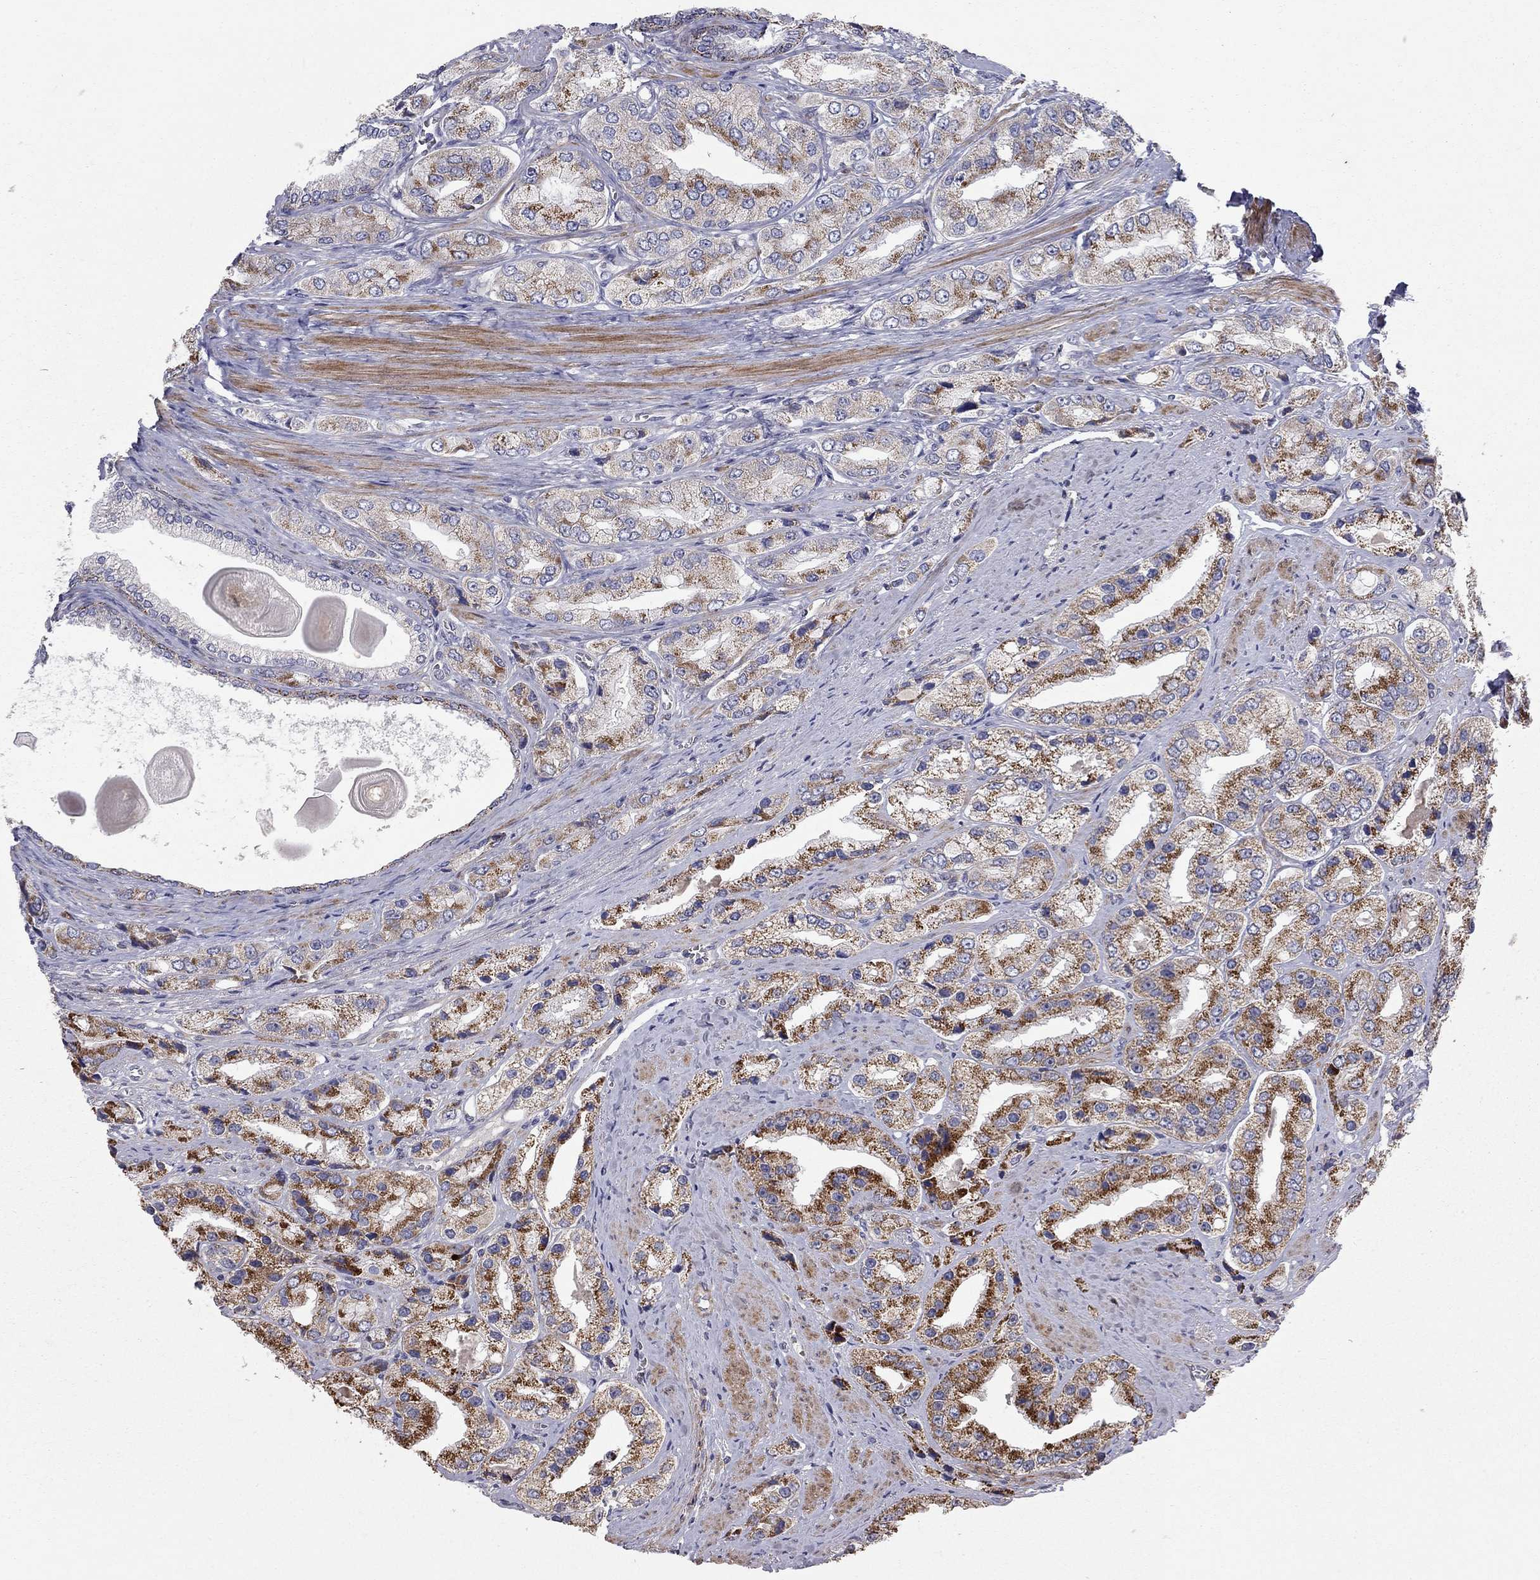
{"staining": {"intensity": "strong", "quantity": ">75%", "location": "cytoplasmic/membranous"}, "tissue": "prostate cancer", "cell_type": "Tumor cells", "image_type": "cancer", "snomed": [{"axis": "morphology", "description": "Adenocarcinoma, Low grade"}, {"axis": "topography", "description": "Prostate"}], "caption": "Immunohistochemical staining of human prostate cancer displays high levels of strong cytoplasmic/membranous expression in about >75% of tumor cells.", "gene": "KANSL1L", "patient": {"sex": "male", "age": 69}}